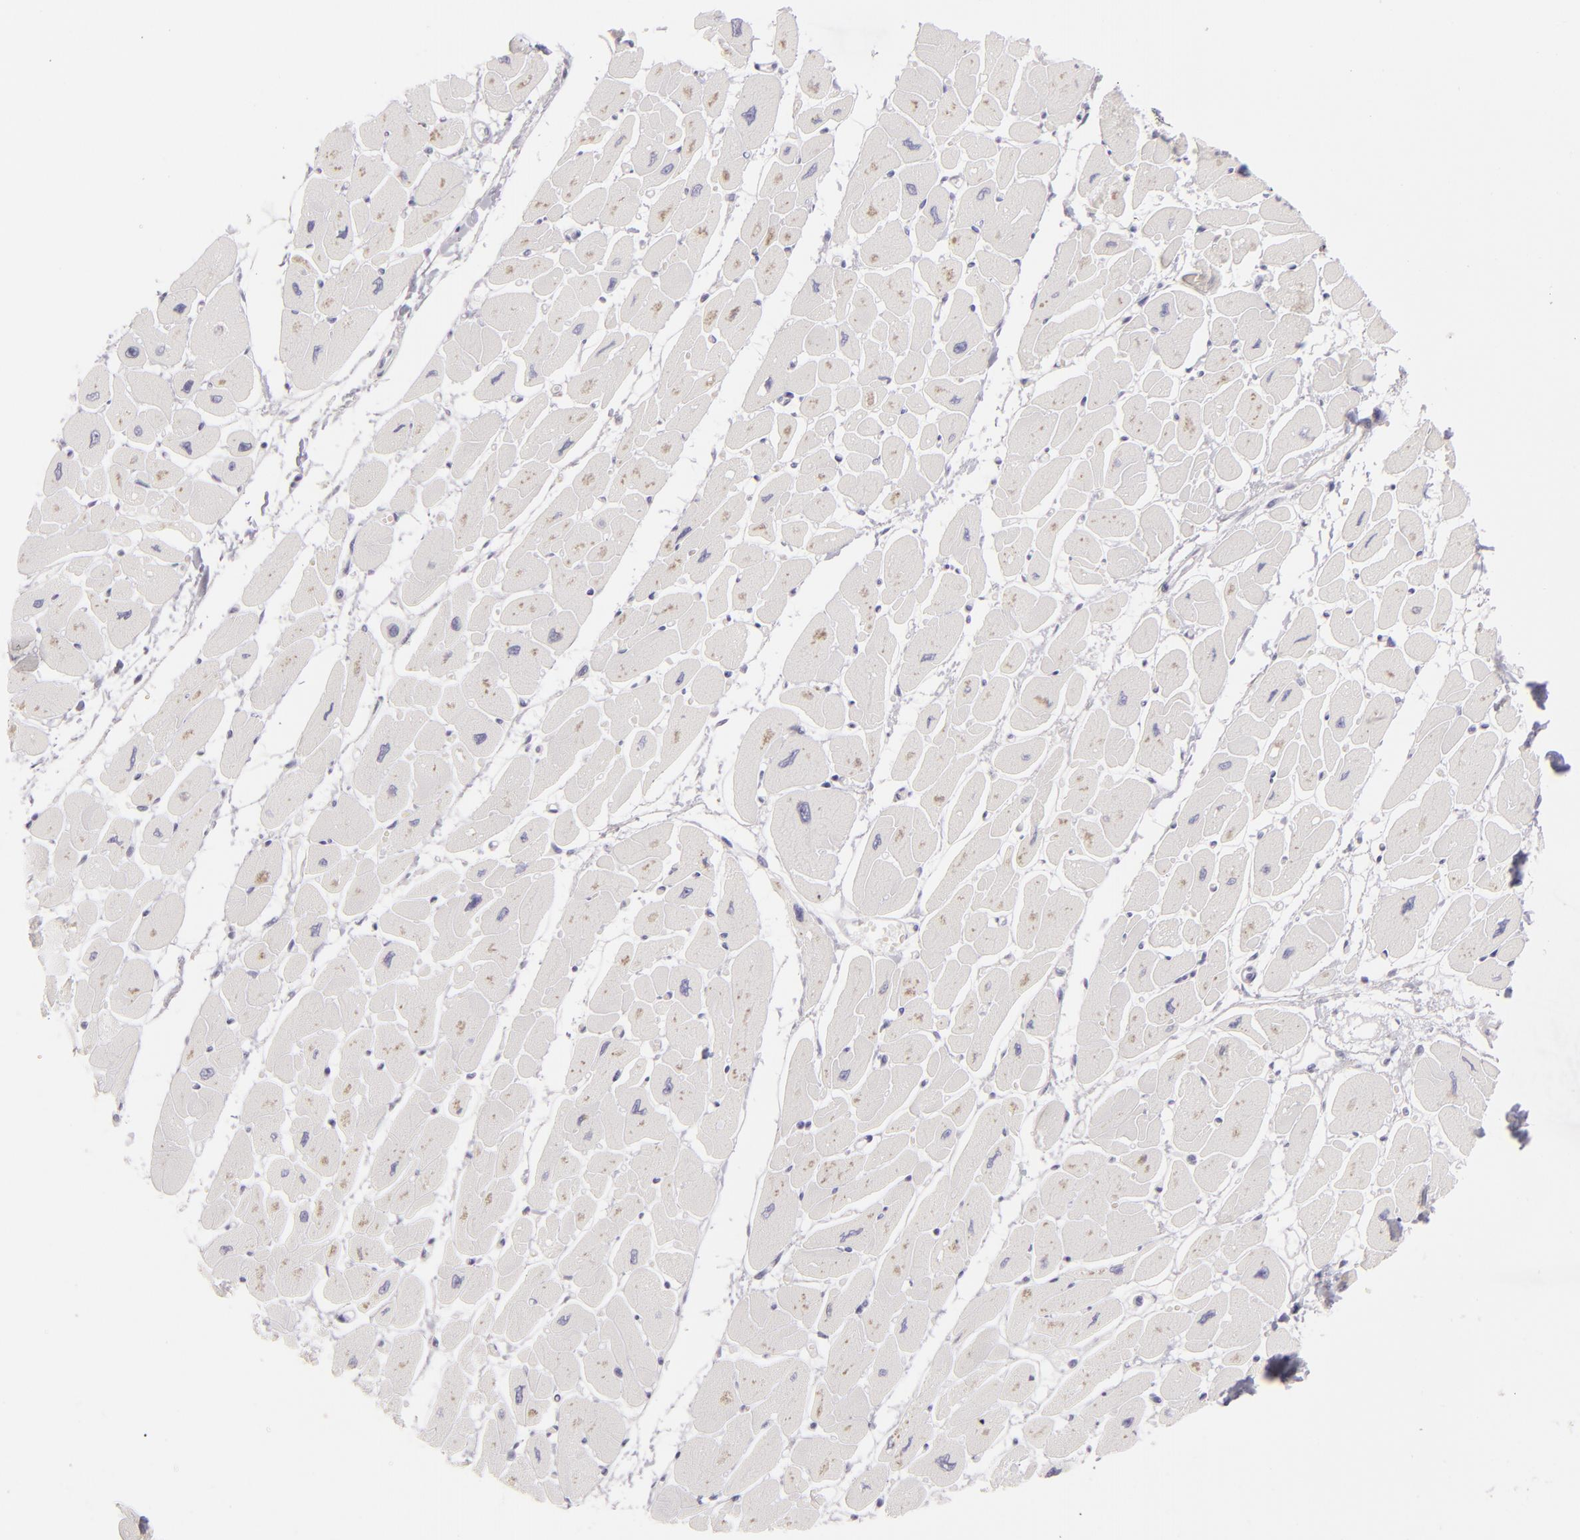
{"staining": {"intensity": "negative", "quantity": "none", "location": "none"}, "tissue": "heart muscle", "cell_type": "Cardiomyocytes", "image_type": "normal", "snomed": [{"axis": "morphology", "description": "Normal tissue, NOS"}, {"axis": "topography", "description": "Heart"}], "caption": "Immunohistochemical staining of unremarkable heart muscle displays no significant positivity in cardiomyocytes.", "gene": "CDX2", "patient": {"sex": "female", "age": 54}}